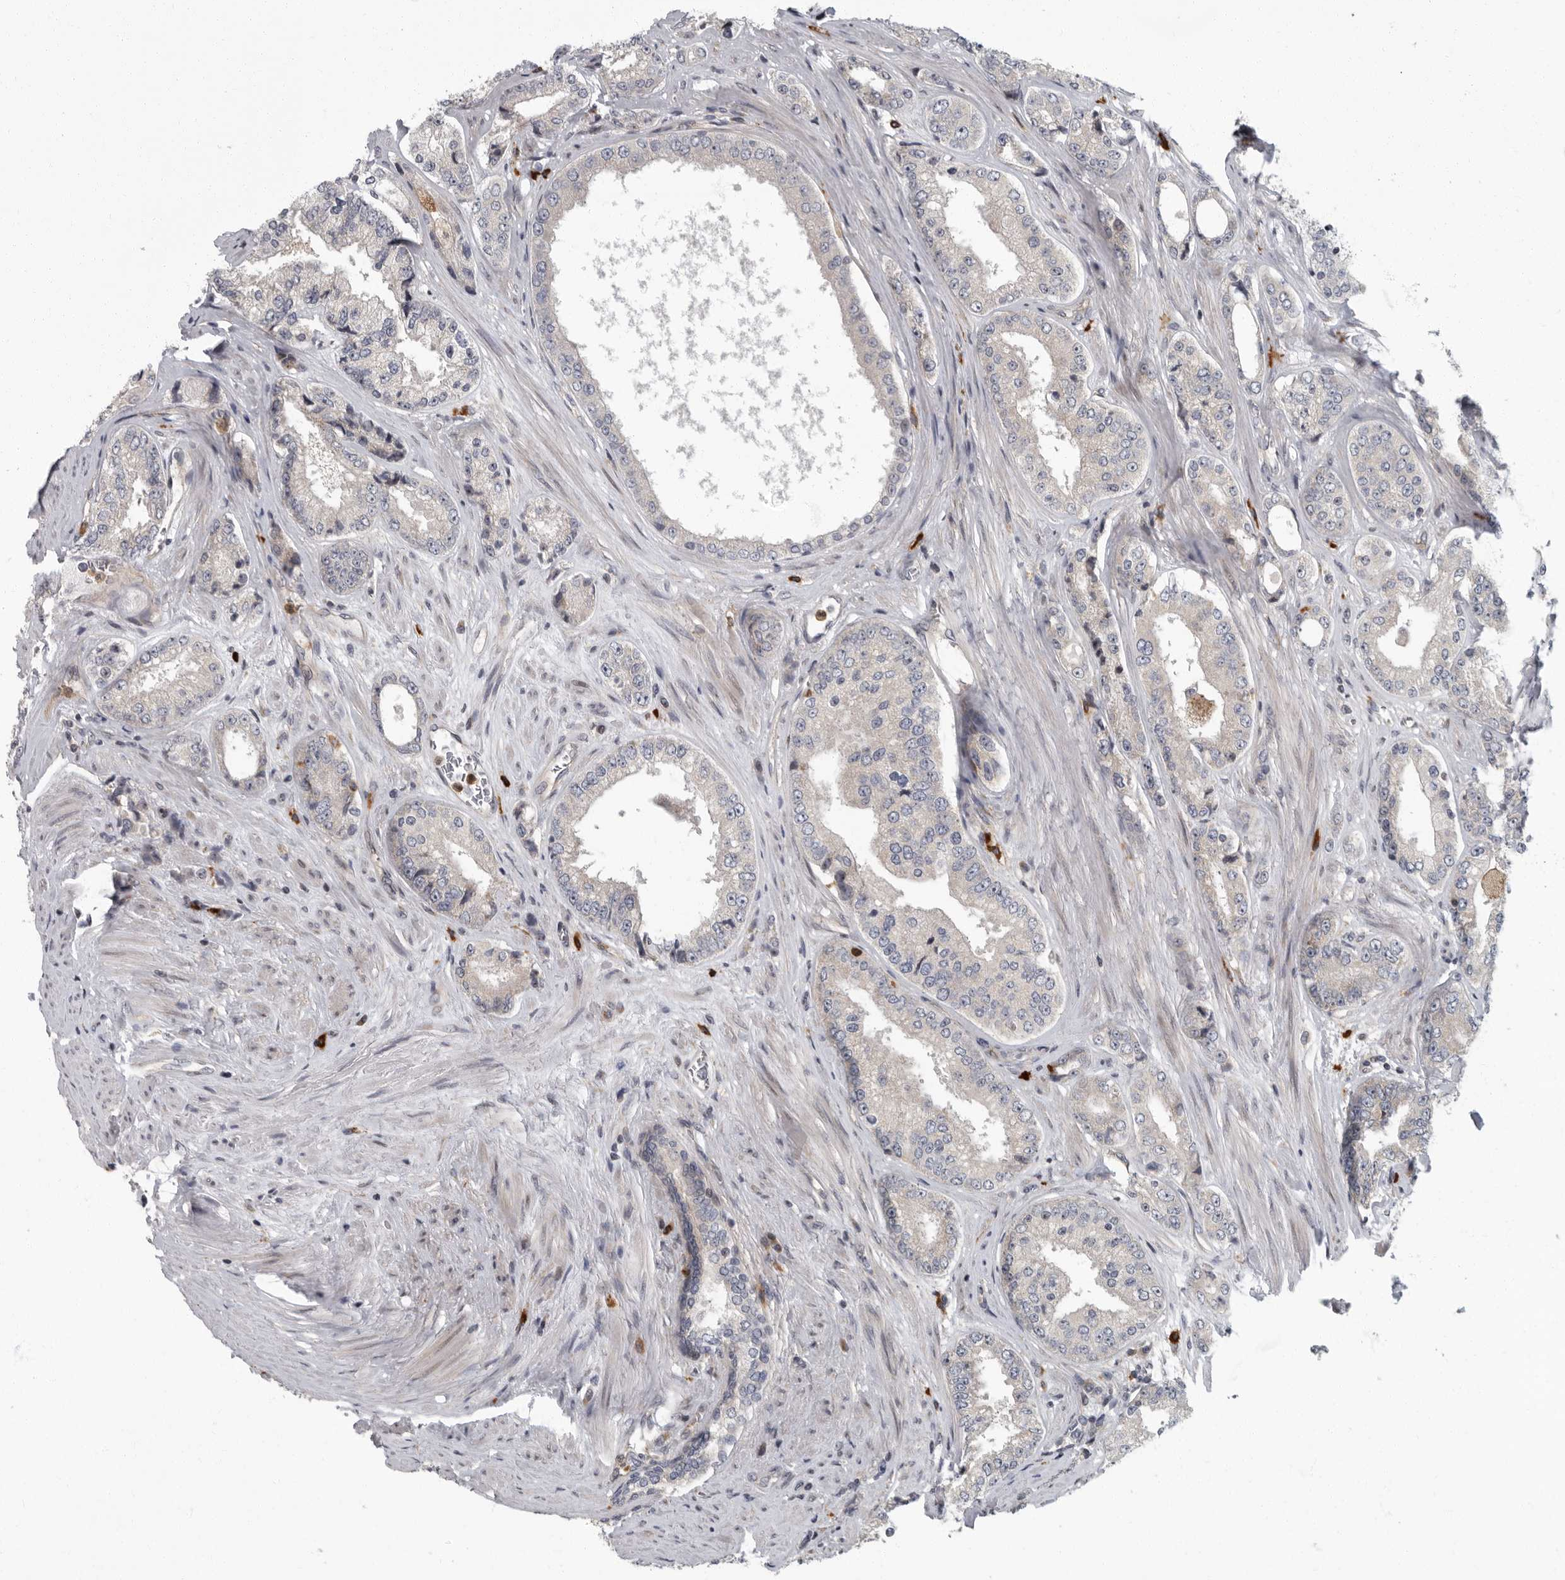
{"staining": {"intensity": "negative", "quantity": "none", "location": "none"}, "tissue": "prostate cancer", "cell_type": "Tumor cells", "image_type": "cancer", "snomed": [{"axis": "morphology", "description": "Adenocarcinoma, High grade"}, {"axis": "topography", "description": "Prostate"}], "caption": "Protein analysis of prostate cancer displays no significant expression in tumor cells. The staining was performed using DAB to visualize the protein expression in brown, while the nuclei were stained in blue with hematoxylin (Magnification: 20x).", "gene": "PDCD11", "patient": {"sex": "male", "age": 61}}